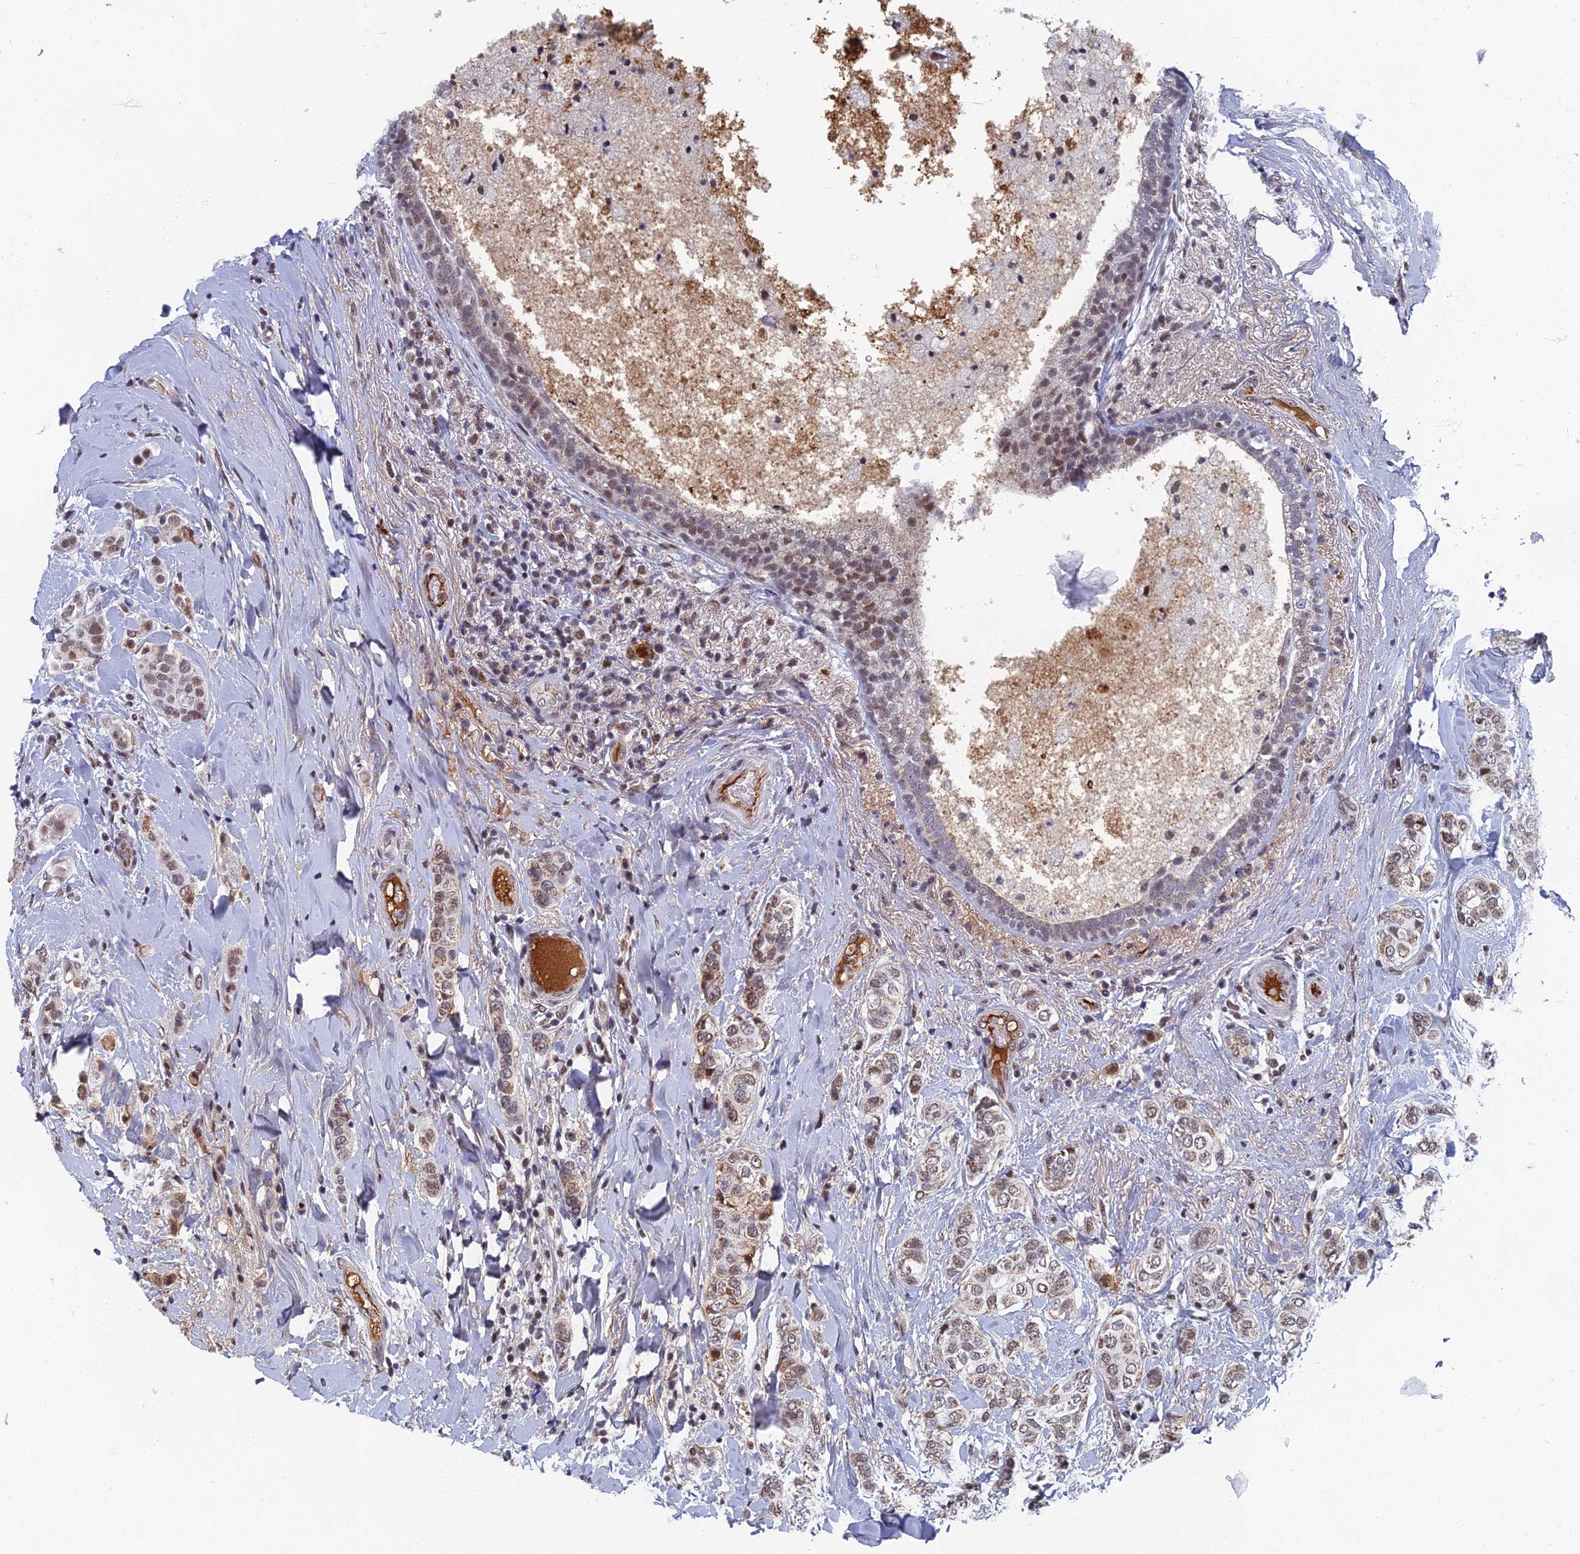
{"staining": {"intensity": "weak", "quantity": "25%-75%", "location": "cytoplasmic/membranous,nuclear"}, "tissue": "breast cancer", "cell_type": "Tumor cells", "image_type": "cancer", "snomed": [{"axis": "morphology", "description": "Lobular carcinoma"}, {"axis": "topography", "description": "Breast"}], "caption": "An image of lobular carcinoma (breast) stained for a protein shows weak cytoplasmic/membranous and nuclear brown staining in tumor cells.", "gene": "TAF13", "patient": {"sex": "female", "age": 51}}